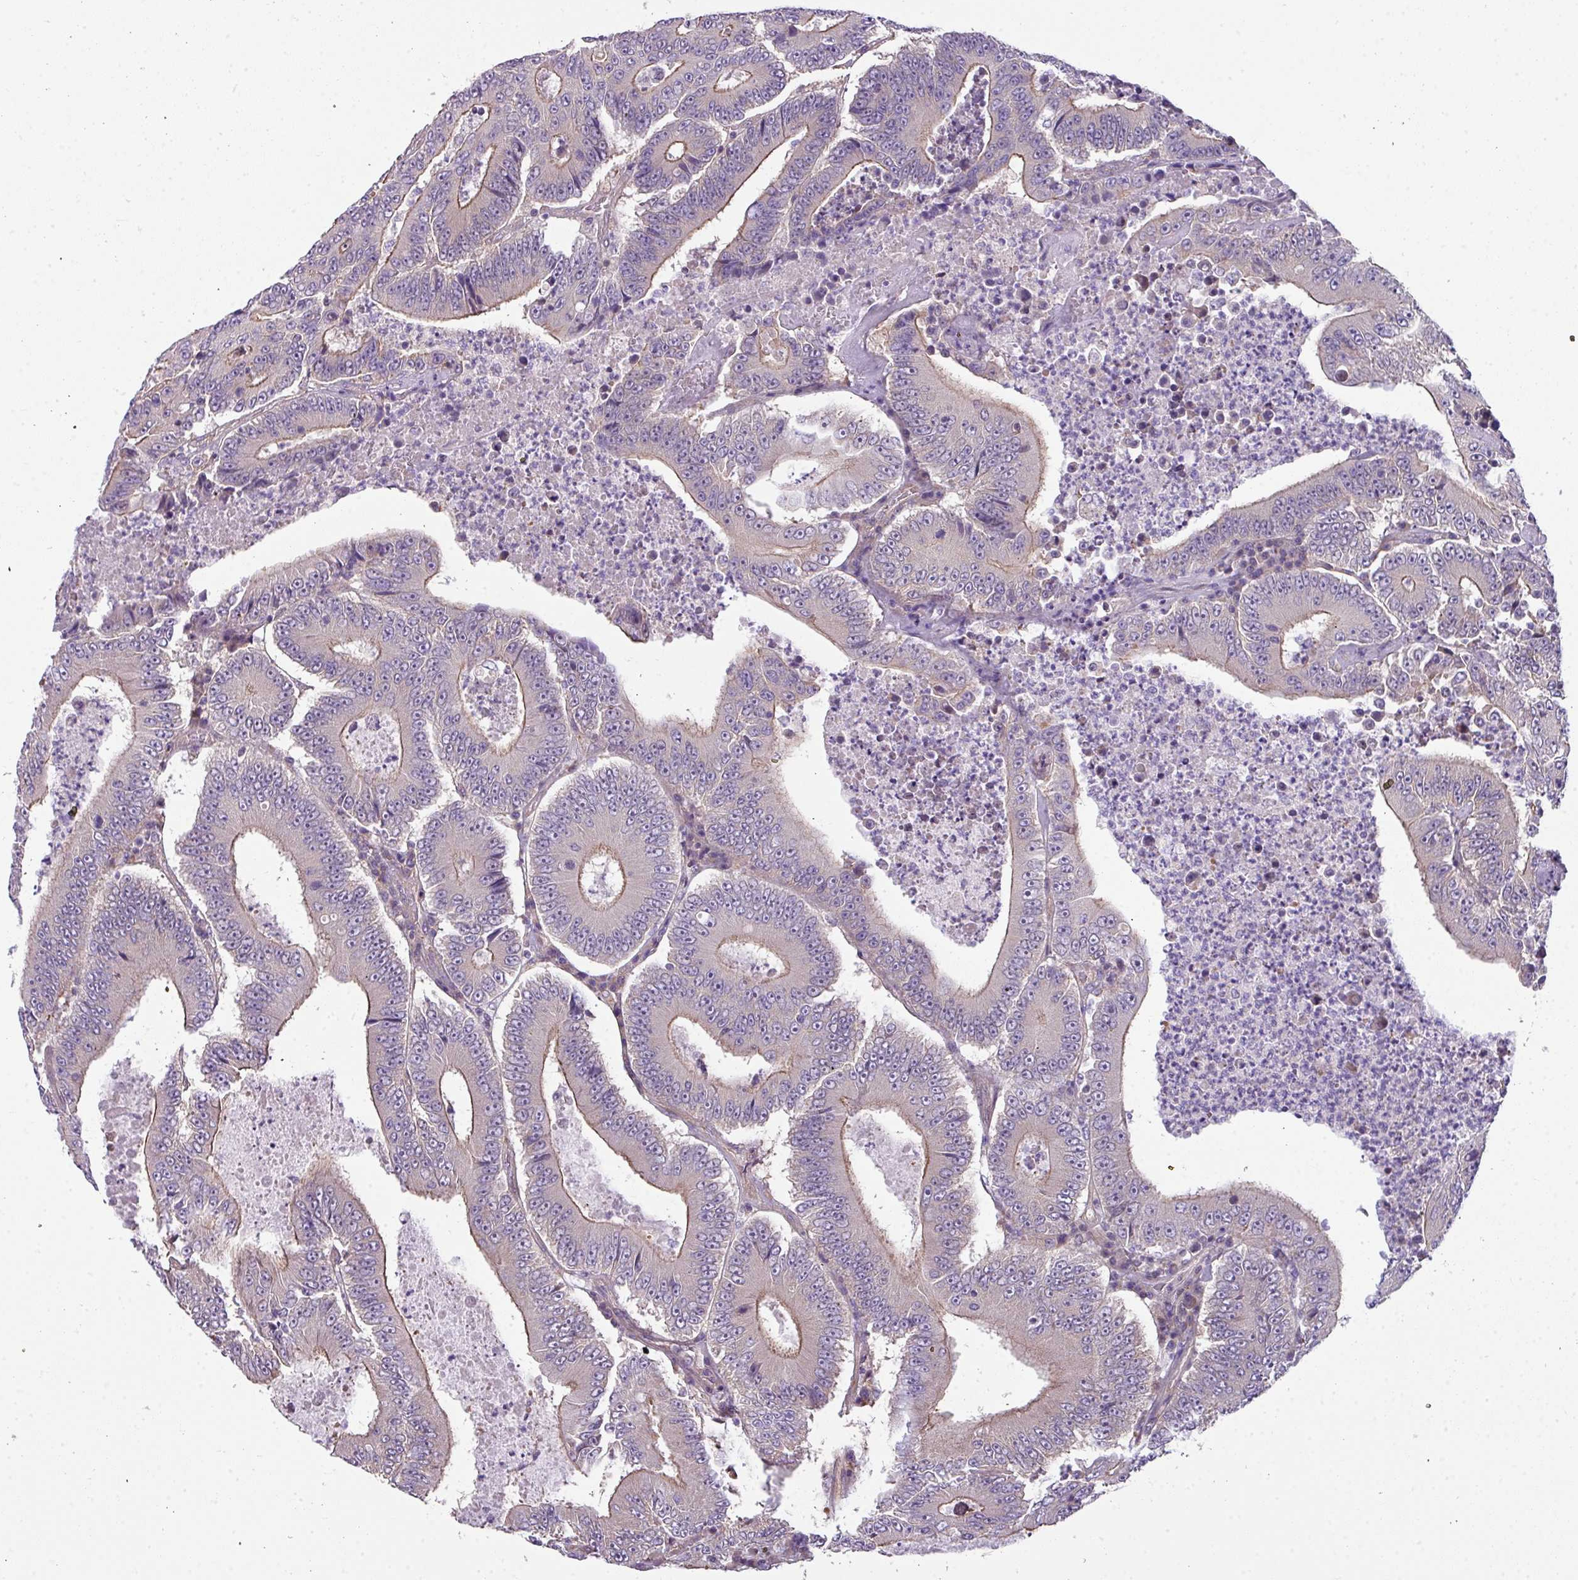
{"staining": {"intensity": "moderate", "quantity": "25%-75%", "location": "cytoplasmic/membranous"}, "tissue": "colorectal cancer", "cell_type": "Tumor cells", "image_type": "cancer", "snomed": [{"axis": "morphology", "description": "Adenocarcinoma, NOS"}, {"axis": "topography", "description": "Colon"}], "caption": "High-magnification brightfield microscopy of colorectal cancer (adenocarcinoma) stained with DAB (brown) and counterstained with hematoxylin (blue). tumor cells exhibit moderate cytoplasmic/membranous positivity is seen in approximately25%-75% of cells.", "gene": "PALS2", "patient": {"sex": "male", "age": 83}}